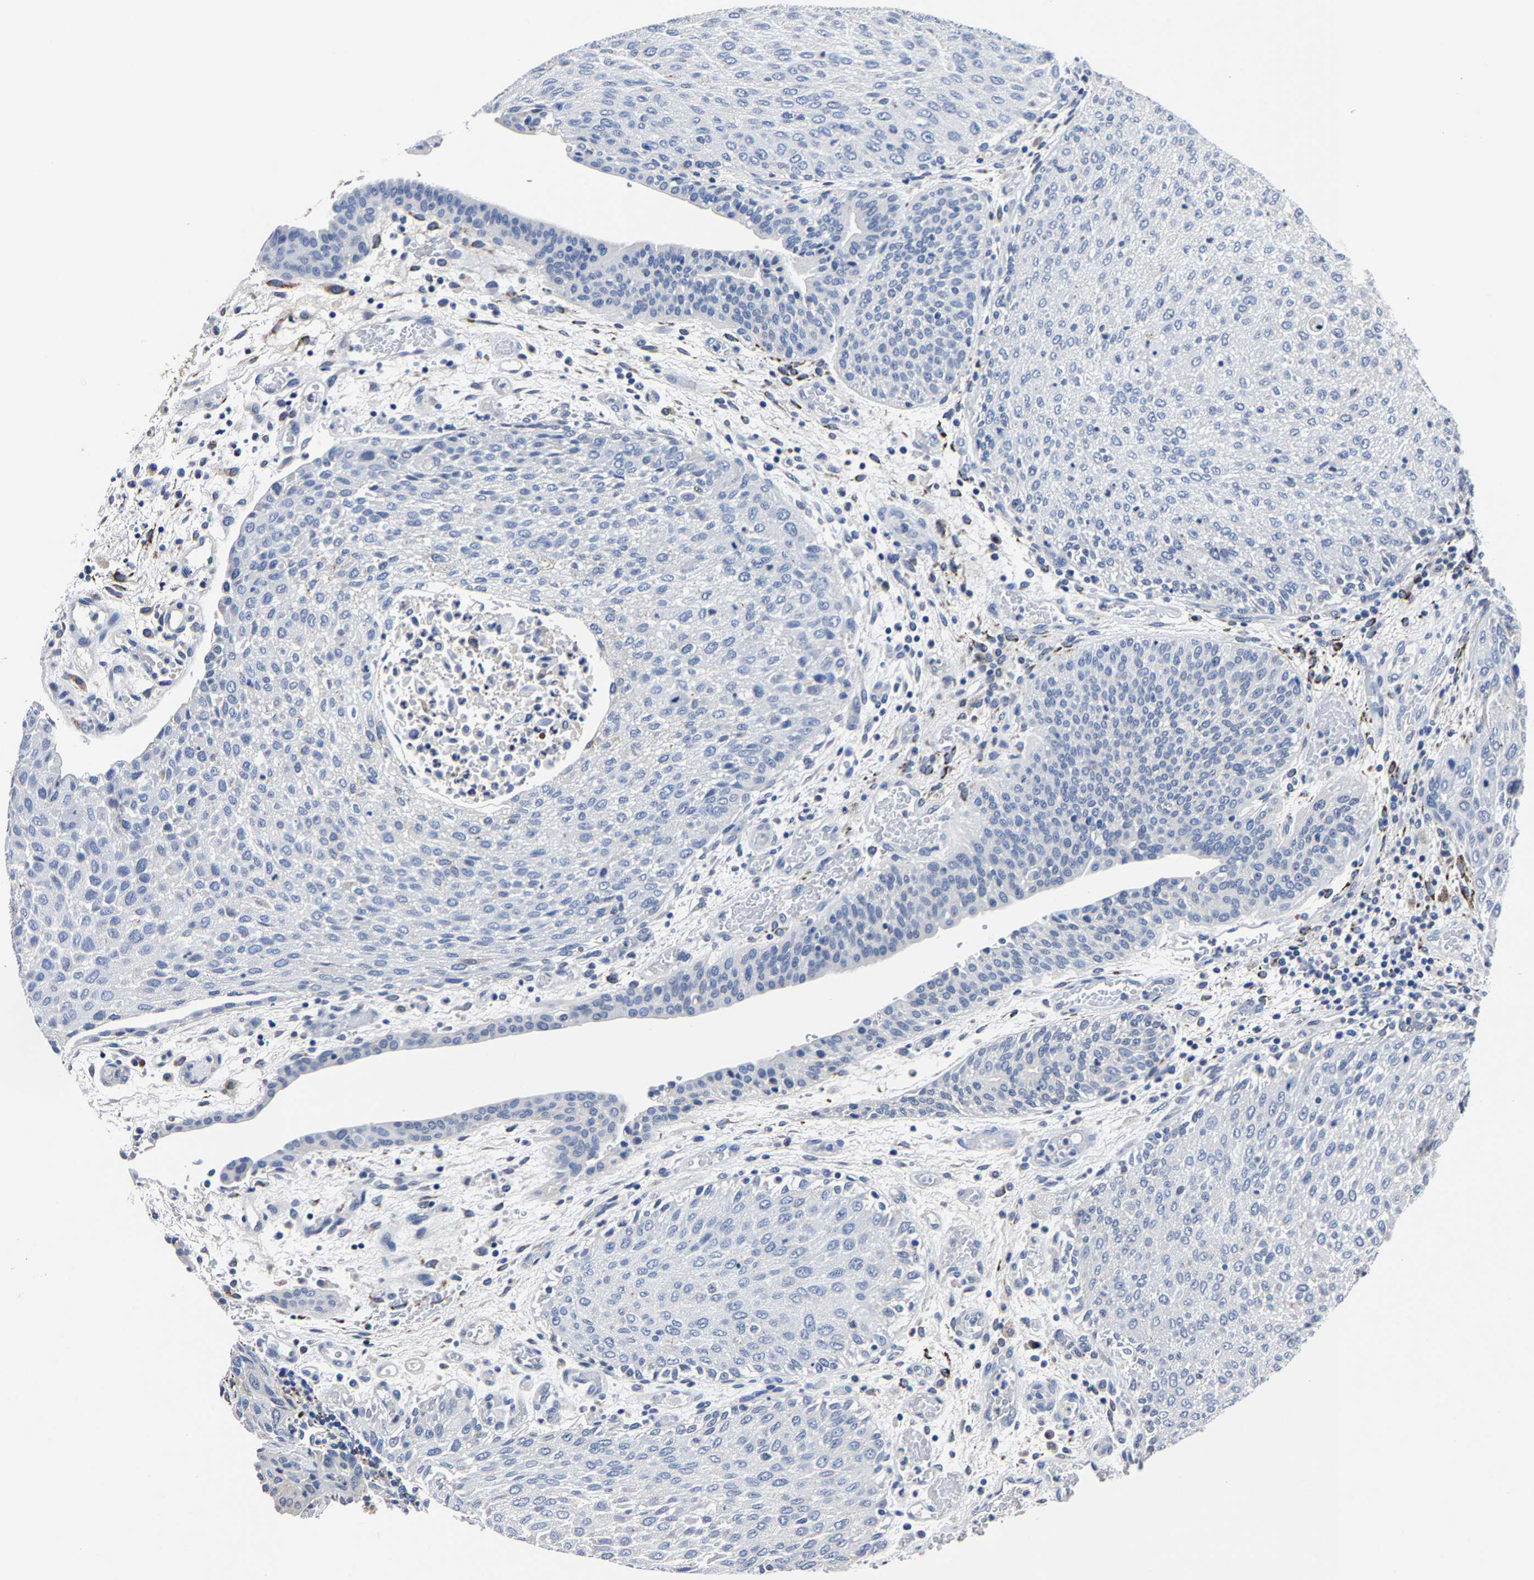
{"staining": {"intensity": "negative", "quantity": "none", "location": "none"}, "tissue": "urothelial cancer", "cell_type": "Tumor cells", "image_type": "cancer", "snomed": [{"axis": "morphology", "description": "Urothelial carcinoma, Low grade"}, {"axis": "morphology", "description": "Urothelial carcinoma, High grade"}, {"axis": "topography", "description": "Urinary bladder"}], "caption": "The immunohistochemistry histopathology image has no significant expression in tumor cells of urothelial carcinoma (low-grade) tissue.", "gene": "PSPH", "patient": {"sex": "male", "age": 35}}